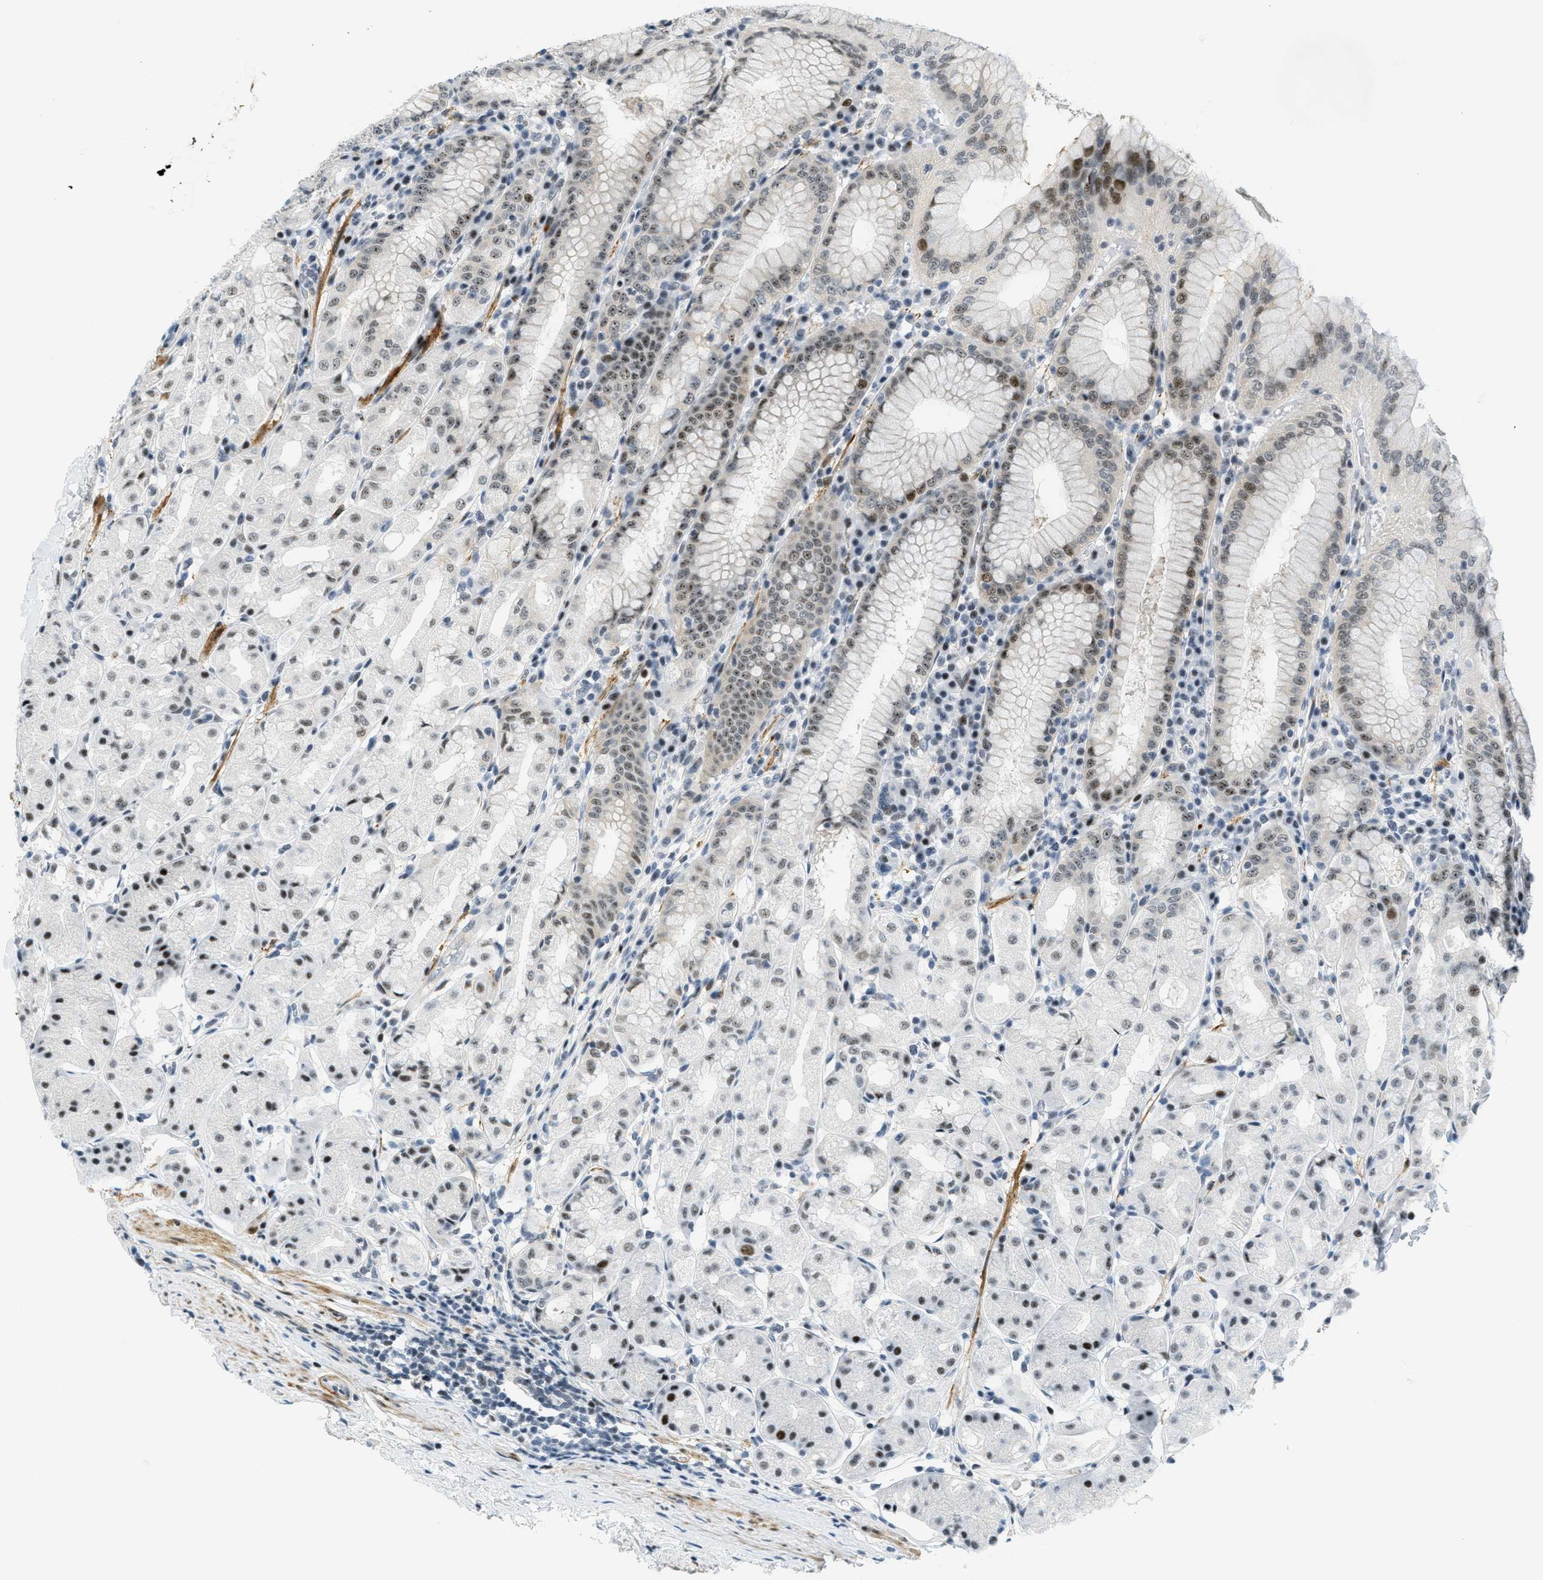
{"staining": {"intensity": "strong", "quantity": "25%-75%", "location": "nuclear"}, "tissue": "stomach", "cell_type": "Glandular cells", "image_type": "normal", "snomed": [{"axis": "morphology", "description": "Normal tissue, NOS"}, {"axis": "topography", "description": "Stomach"}, {"axis": "topography", "description": "Stomach, lower"}], "caption": "Immunohistochemistry (IHC) histopathology image of normal stomach: human stomach stained using IHC shows high levels of strong protein expression localized specifically in the nuclear of glandular cells, appearing as a nuclear brown color.", "gene": "ZDHHC23", "patient": {"sex": "female", "age": 56}}